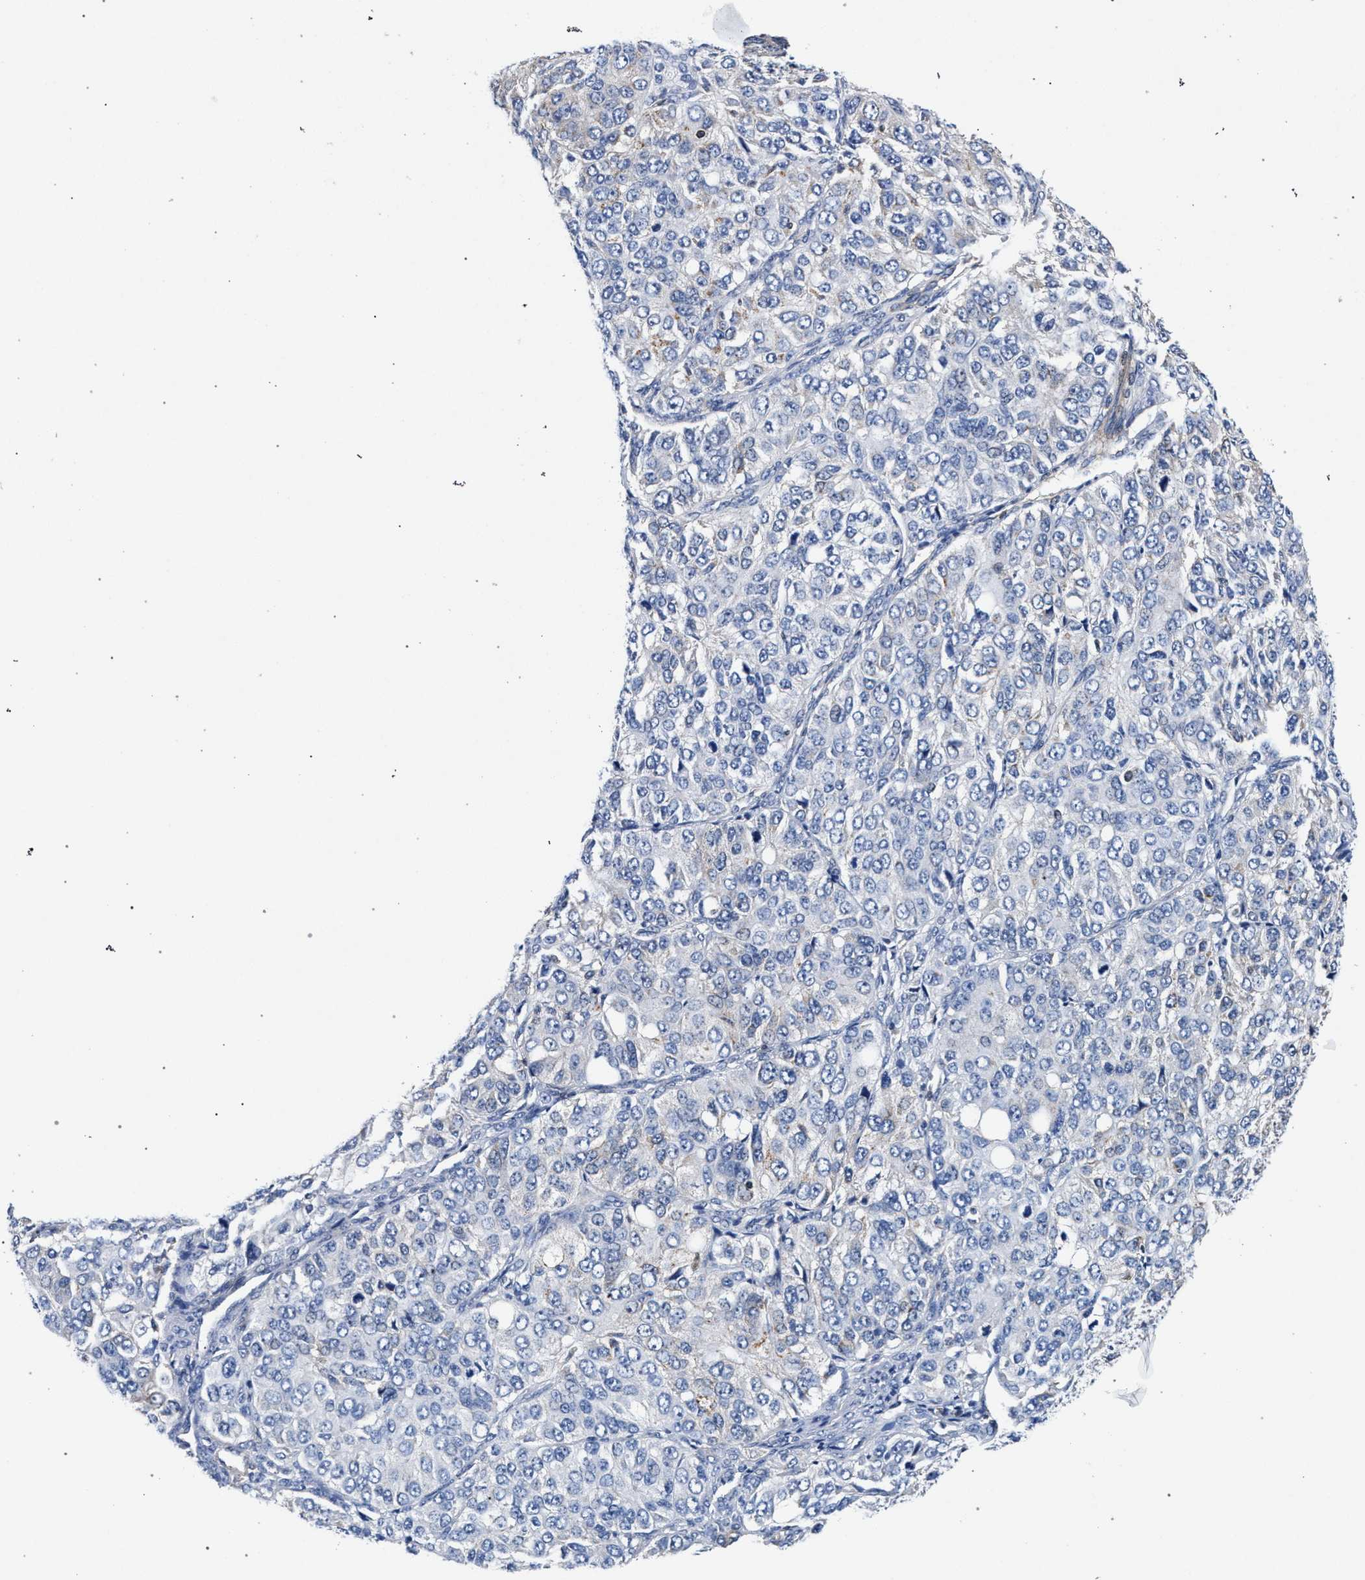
{"staining": {"intensity": "negative", "quantity": "none", "location": "none"}, "tissue": "ovarian cancer", "cell_type": "Tumor cells", "image_type": "cancer", "snomed": [{"axis": "morphology", "description": "Carcinoma, endometroid"}, {"axis": "topography", "description": "Ovary"}], "caption": "An immunohistochemistry (IHC) image of ovarian cancer is shown. There is no staining in tumor cells of ovarian cancer.", "gene": "LASP1", "patient": {"sex": "female", "age": 51}}